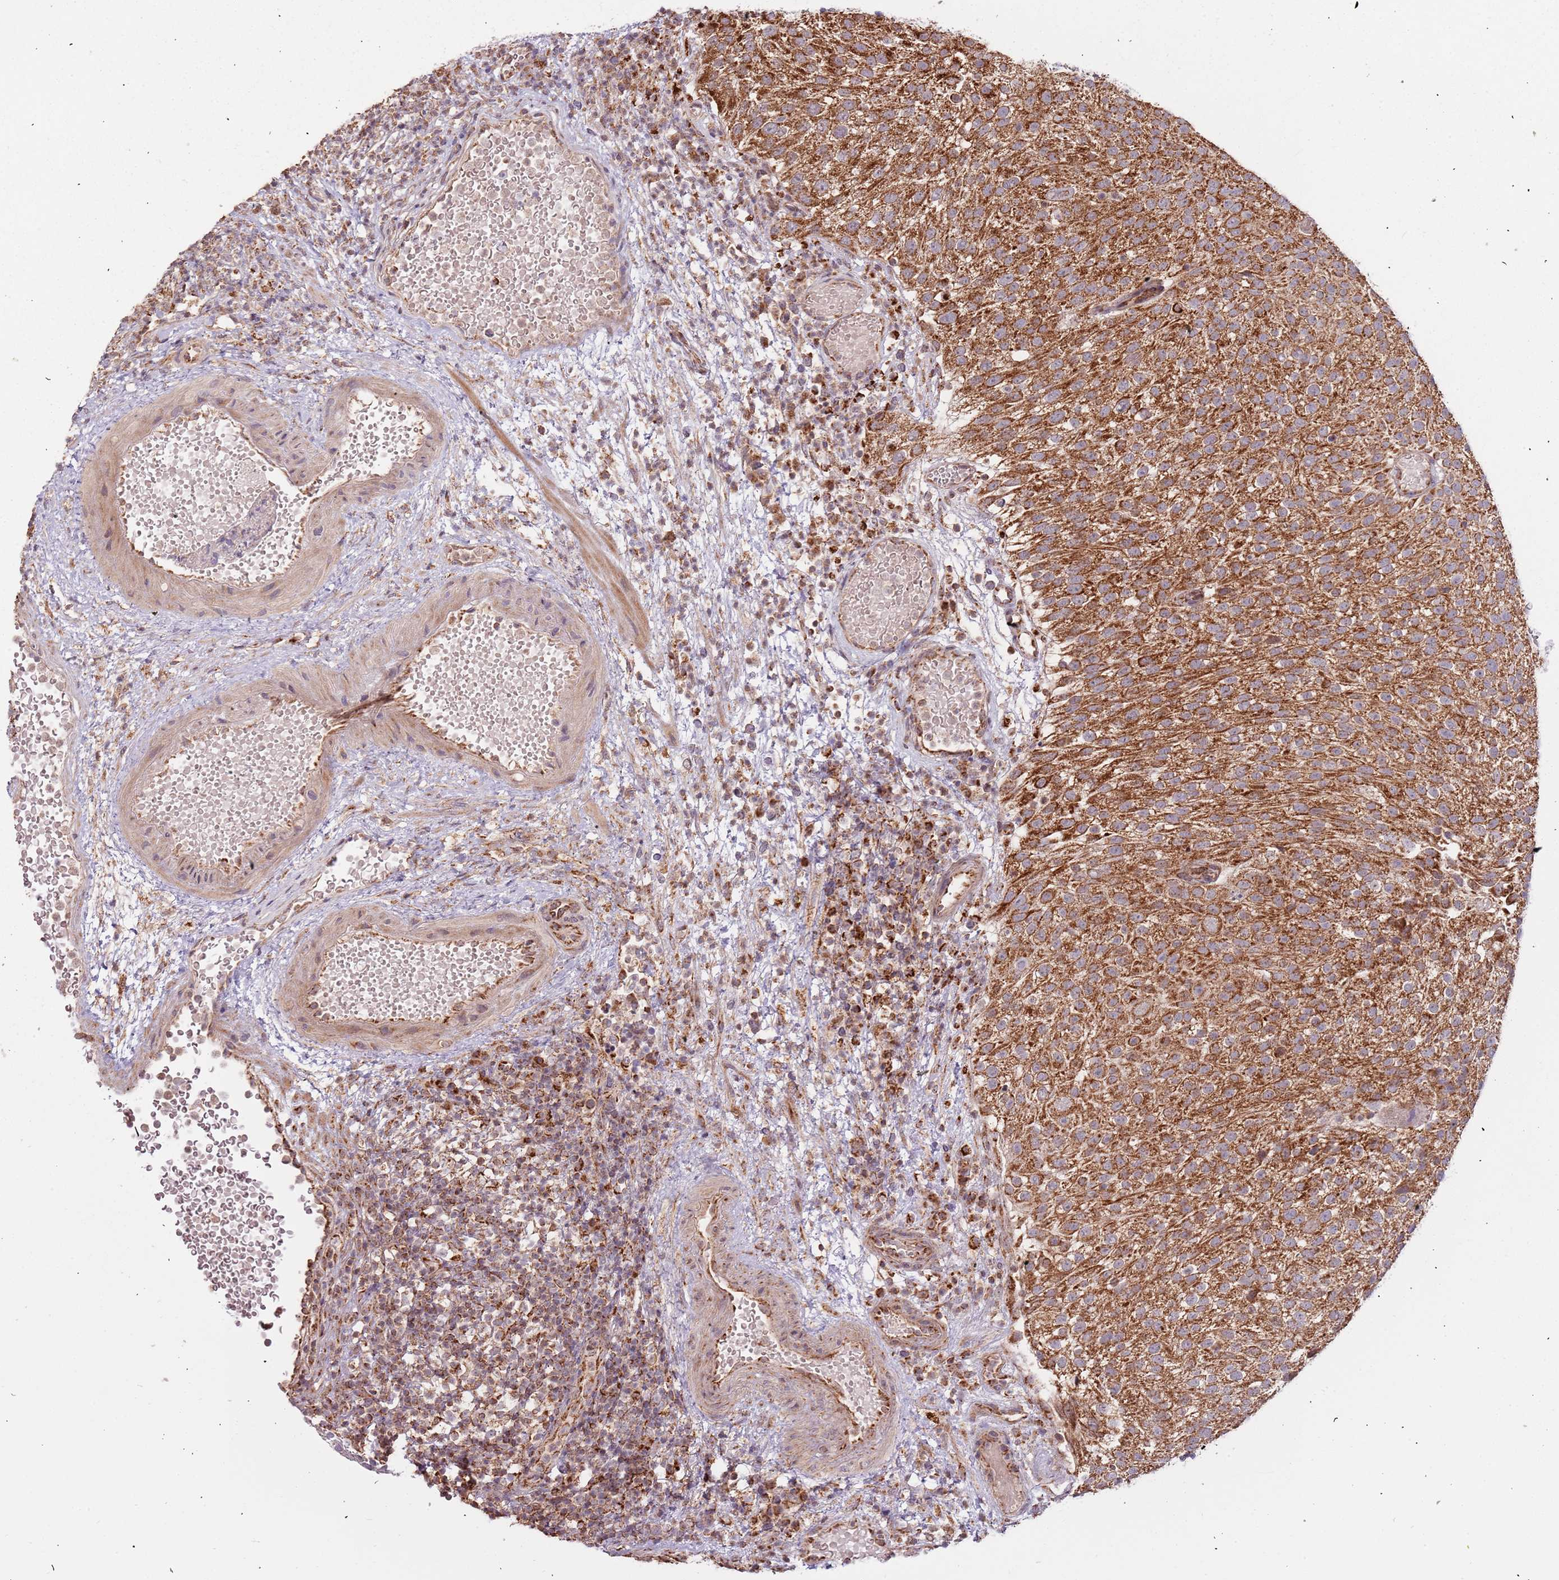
{"staining": {"intensity": "strong", "quantity": ">75%", "location": "cytoplasmic/membranous"}, "tissue": "urothelial cancer", "cell_type": "Tumor cells", "image_type": "cancer", "snomed": [{"axis": "morphology", "description": "Urothelial carcinoma, Low grade"}, {"axis": "topography", "description": "Urinary bladder"}], "caption": "Immunohistochemical staining of human urothelial carcinoma (low-grade) reveals high levels of strong cytoplasmic/membranous protein expression in approximately >75% of tumor cells.", "gene": "IL17RD", "patient": {"sex": "male", "age": 78}}